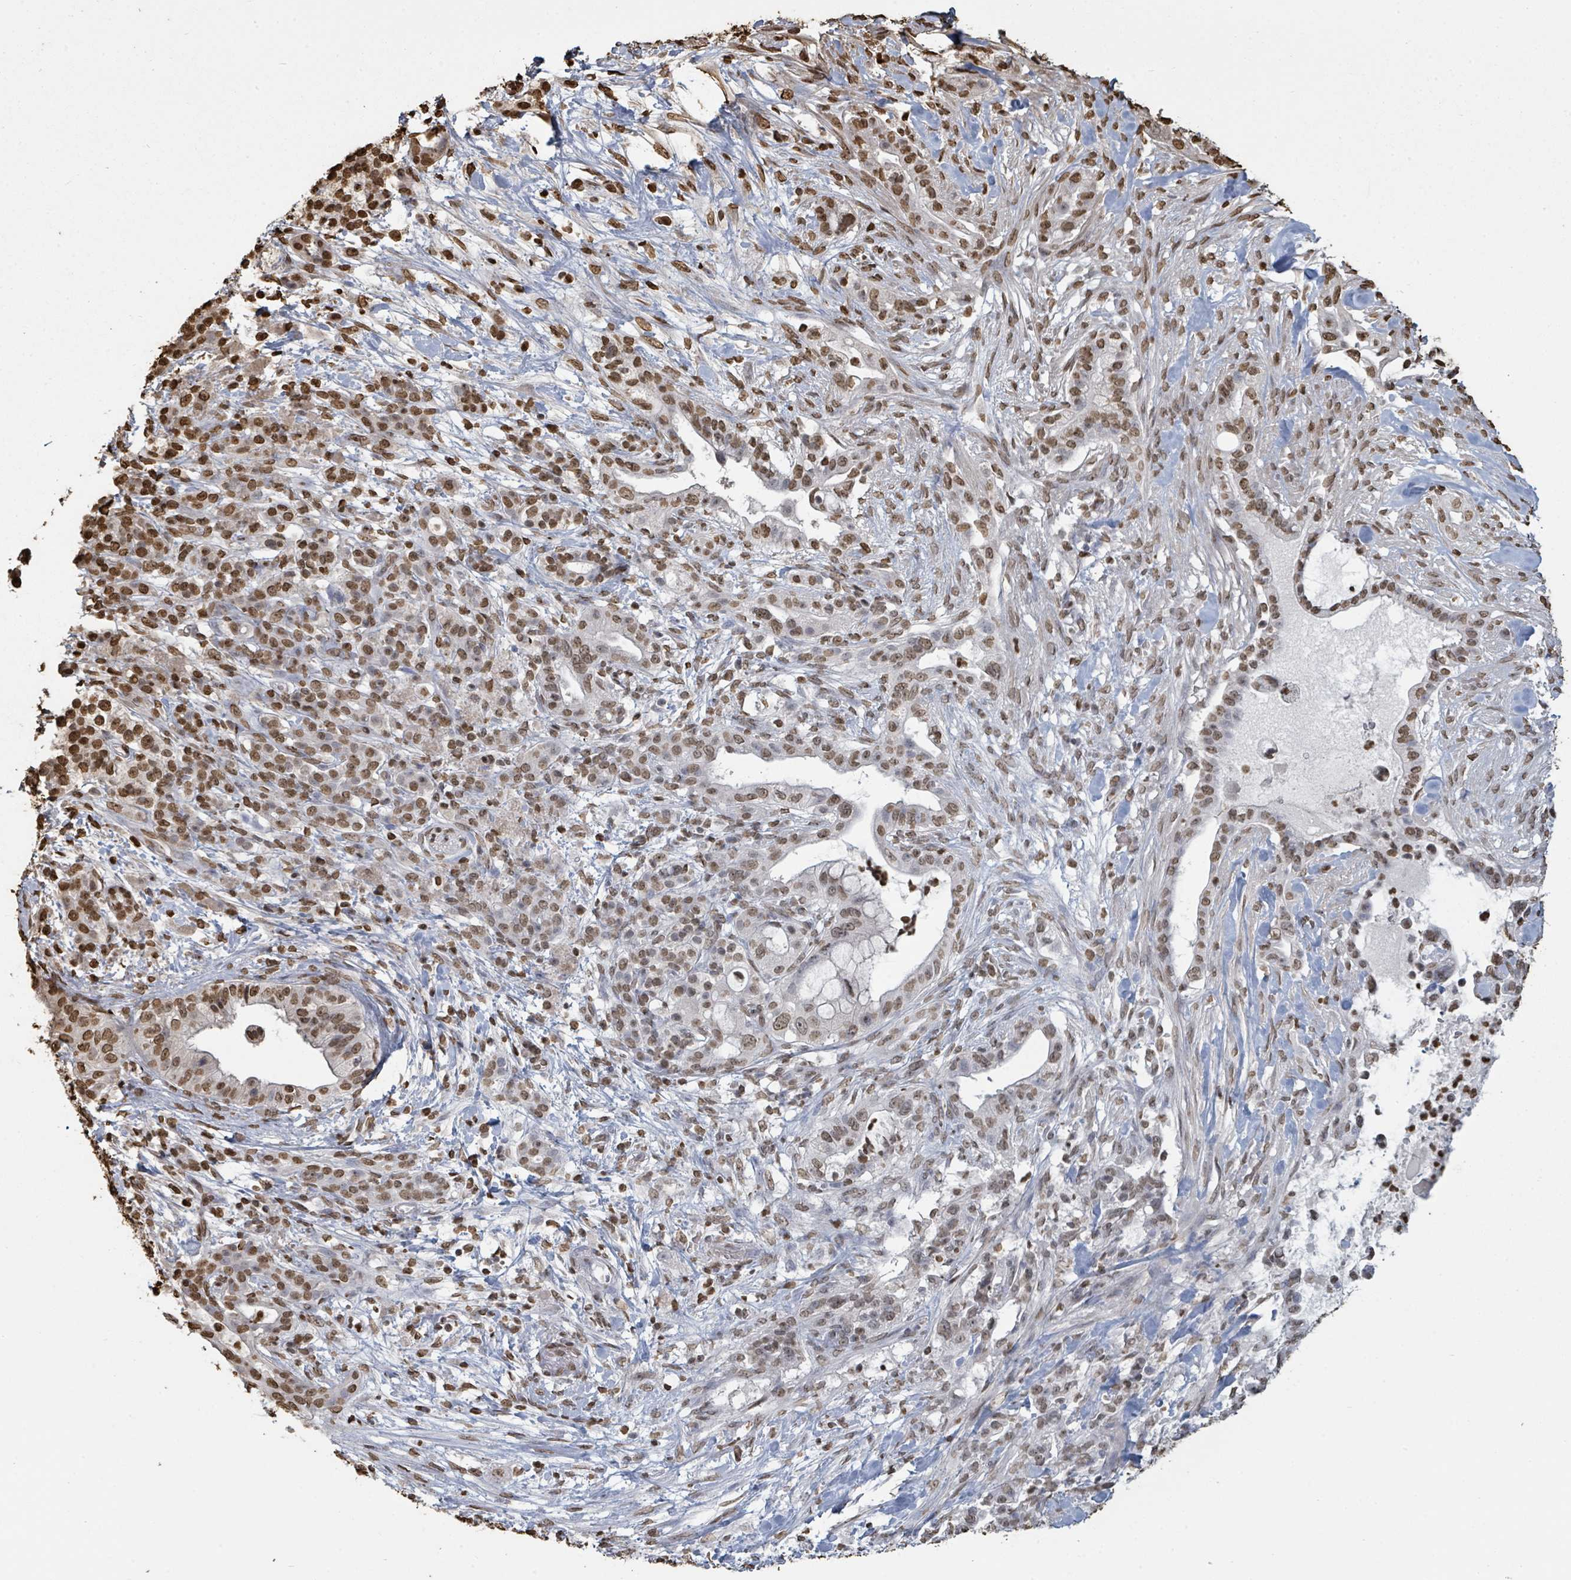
{"staining": {"intensity": "moderate", "quantity": ">75%", "location": "nuclear"}, "tissue": "pancreatic cancer", "cell_type": "Tumor cells", "image_type": "cancer", "snomed": [{"axis": "morphology", "description": "Adenocarcinoma, NOS"}, {"axis": "topography", "description": "Pancreas"}], "caption": "A brown stain shows moderate nuclear staining of a protein in pancreatic cancer tumor cells.", "gene": "MRPS12", "patient": {"sex": "male", "age": 44}}